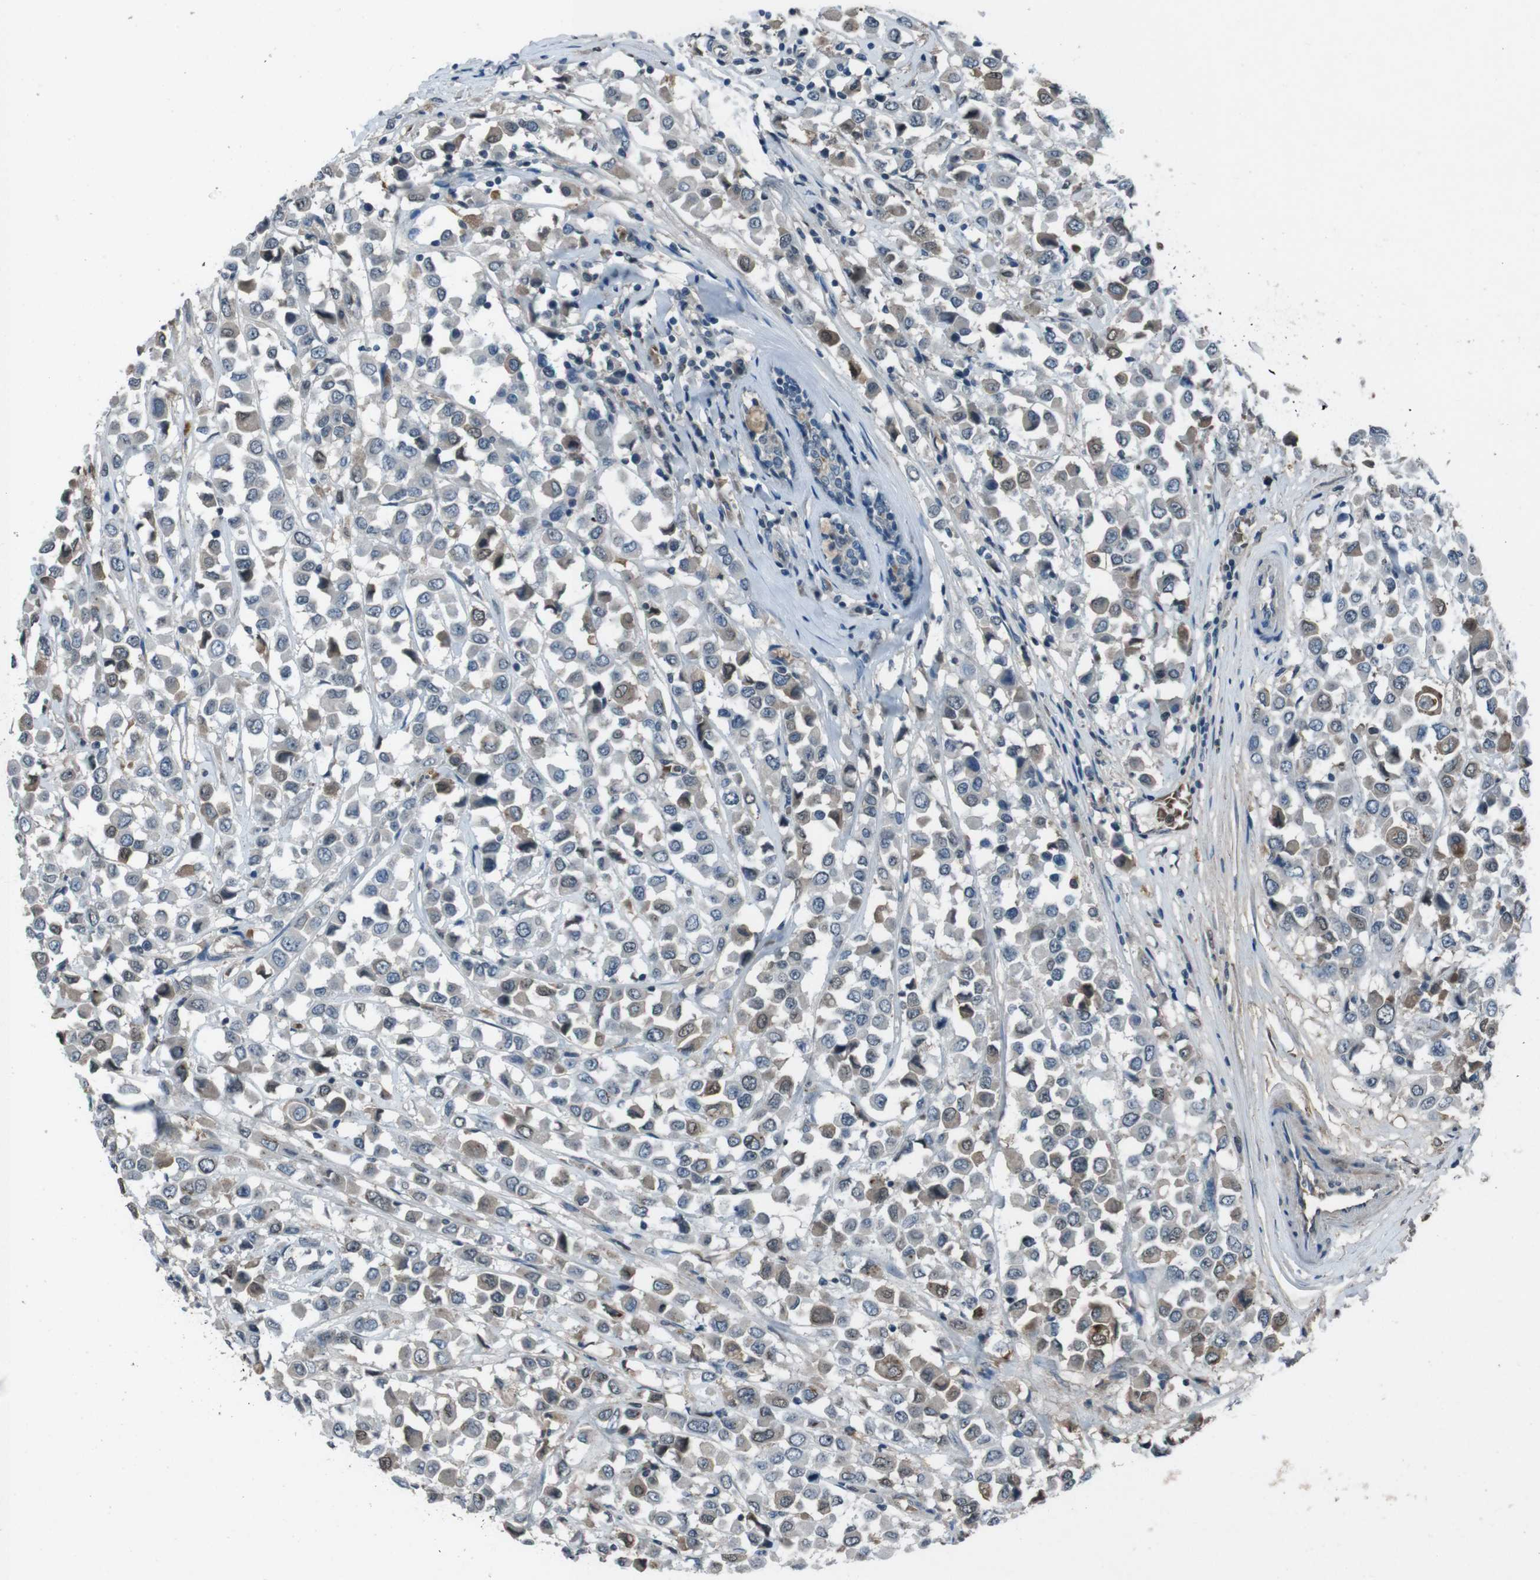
{"staining": {"intensity": "weak", "quantity": "25%-75%", "location": "cytoplasmic/membranous"}, "tissue": "breast cancer", "cell_type": "Tumor cells", "image_type": "cancer", "snomed": [{"axis": "morphology", "description": "Duct carcinoma"}, {"axis": "topography", "description": "Breast"}], "caption": "This image demonstrates IHC staining of human breast cancer, with low weak cytoplasmic/membranous staining in about 25%-75% of tumor cells.", "gene": "UGT1A6", "patient": {"sex": "female", "age": 61}}